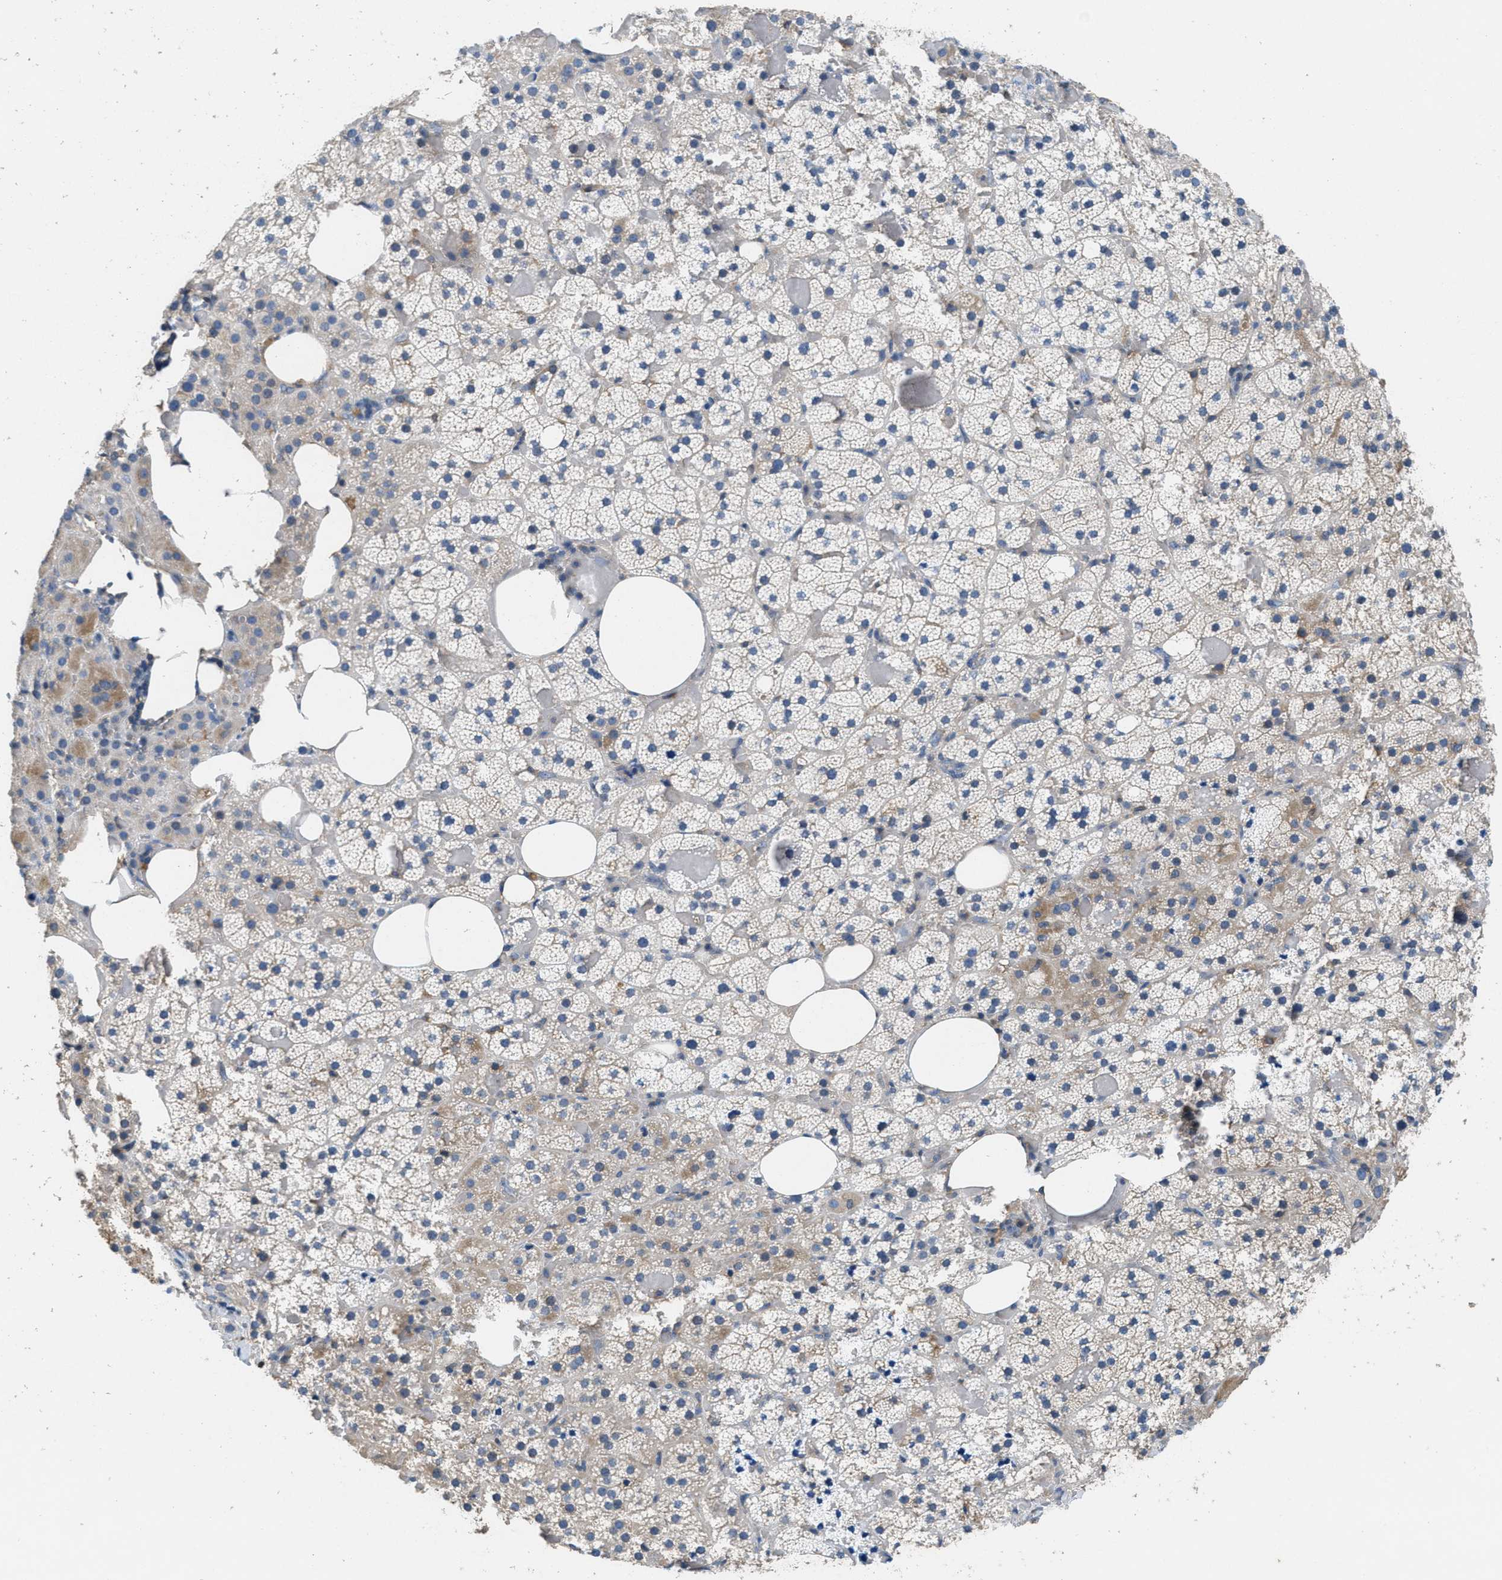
{"staining": {"intensity": "weak", "quantity": "<25%", "location": "cytoplasmic/membranous"}, "tissue": "adrenal gland", "cell_type": "Glandular cells", "image_type": "normal", "snomed": [{"axis": "morphology", "description": "Normal tissue, NOS"}, {"axis": "topography", "description": "Adrenal gland"}], "caption": "This histopathology image is of unremarkable adrenal gland stained with immunohistochemistry (IHC) to label a protein in brown with the nuclei are counter-stained blue. There is no positivity in glandular cells. (DAB (3,3'-diaminobenzidine) immunohistochemistry visualized using brightfield microscopy, high magnification).", "gene": "DGKE", "patient": {"sex": "female", "age": 59}}